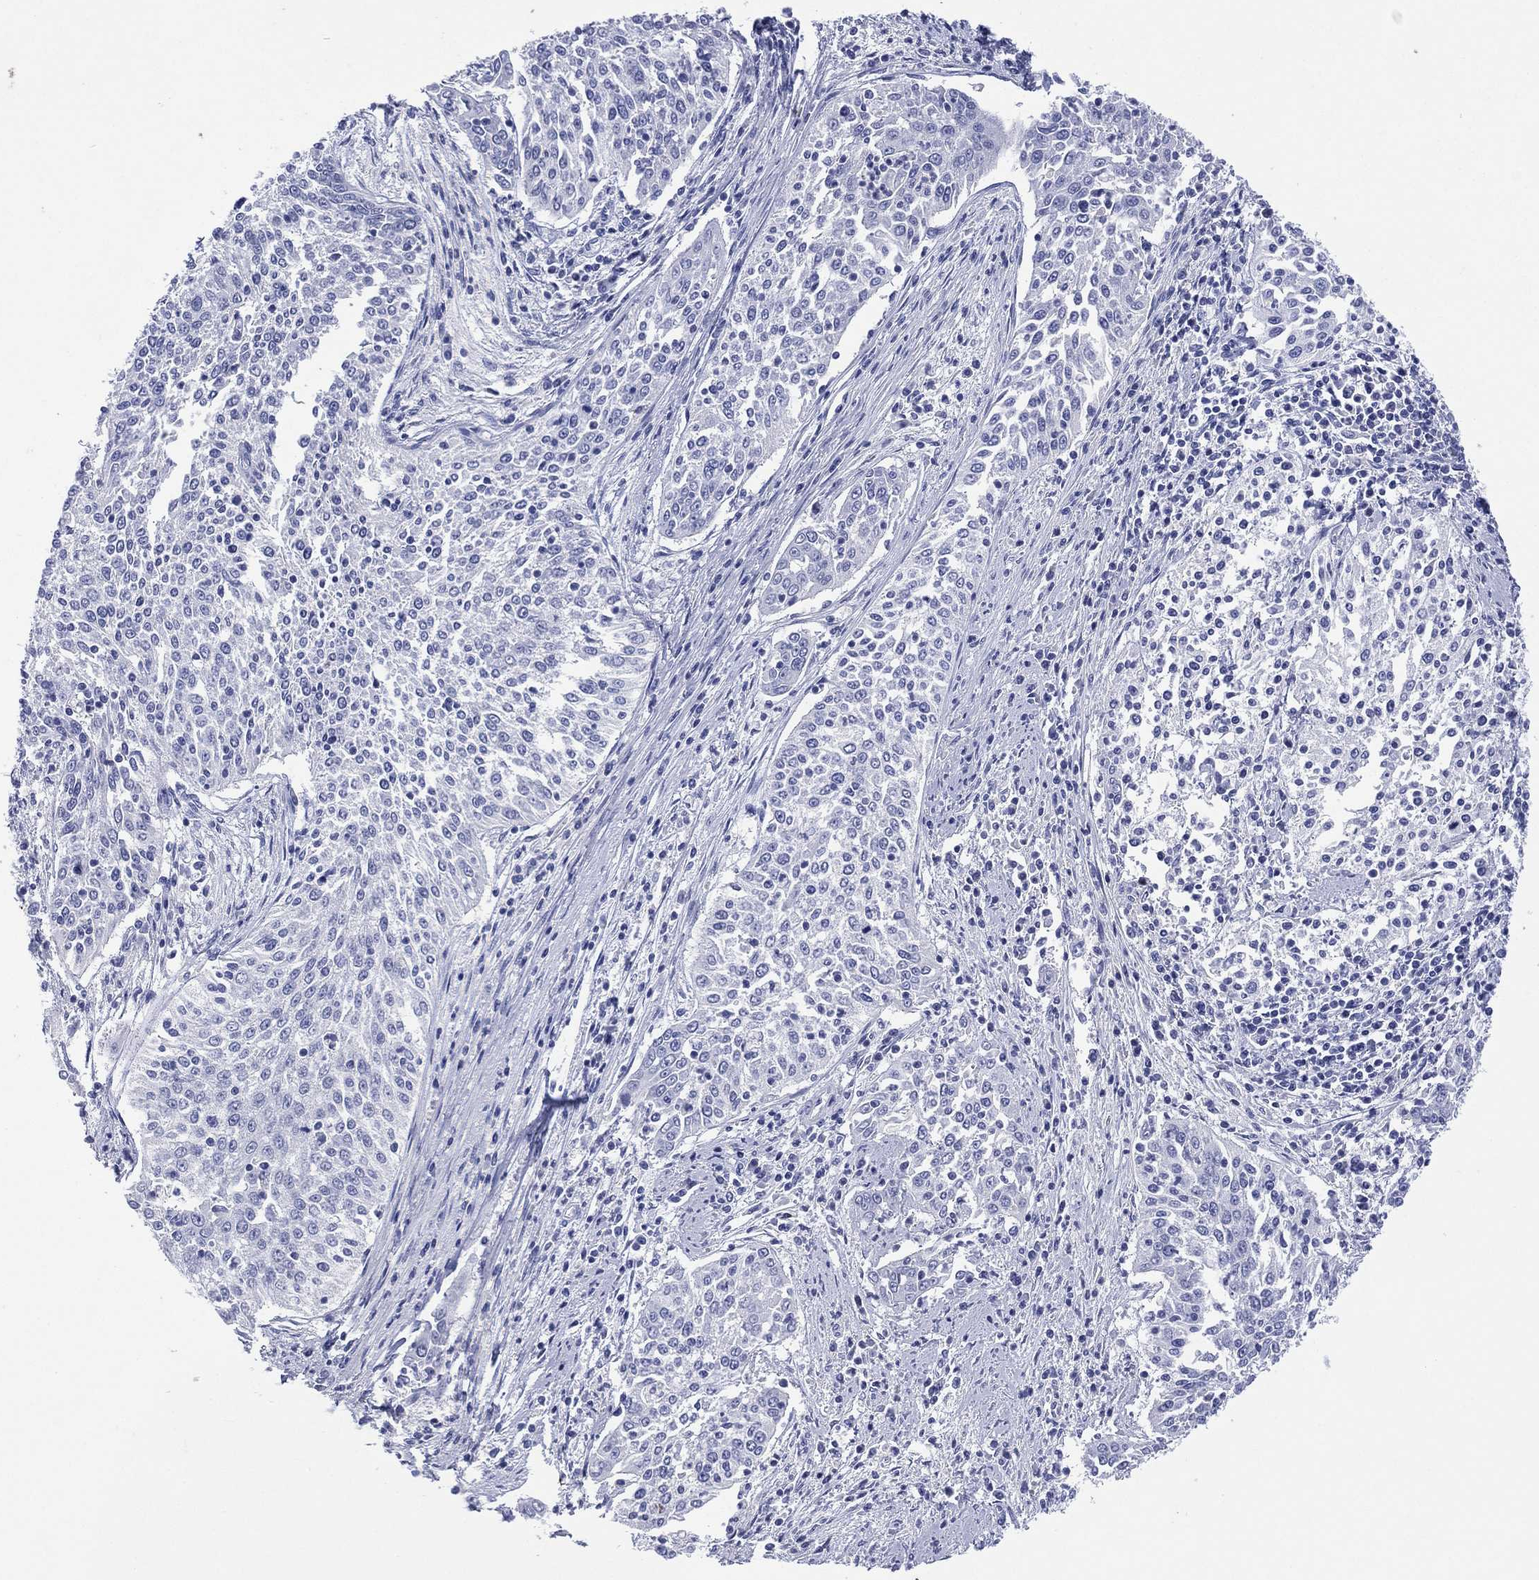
{"staining": {"intensity": "negative", "quantity": "none", "location": "none"}, "tissue": "cervical cancer", "cell_type": "Tumor cells", "image_type": "cancer", "snomed": [{"axis": "morphology", "description": "Squamous cell carcinoma, NOS"}, {"axis": "topography", "description": "Cervix"}], "caption": "An immunohistochemistry (IHC) image of cervical cancer is shown. There is no staining in tumor cells of cervical cancer.", "gene": "DSG1", "patient": {"sex": "female", "age": 41}}